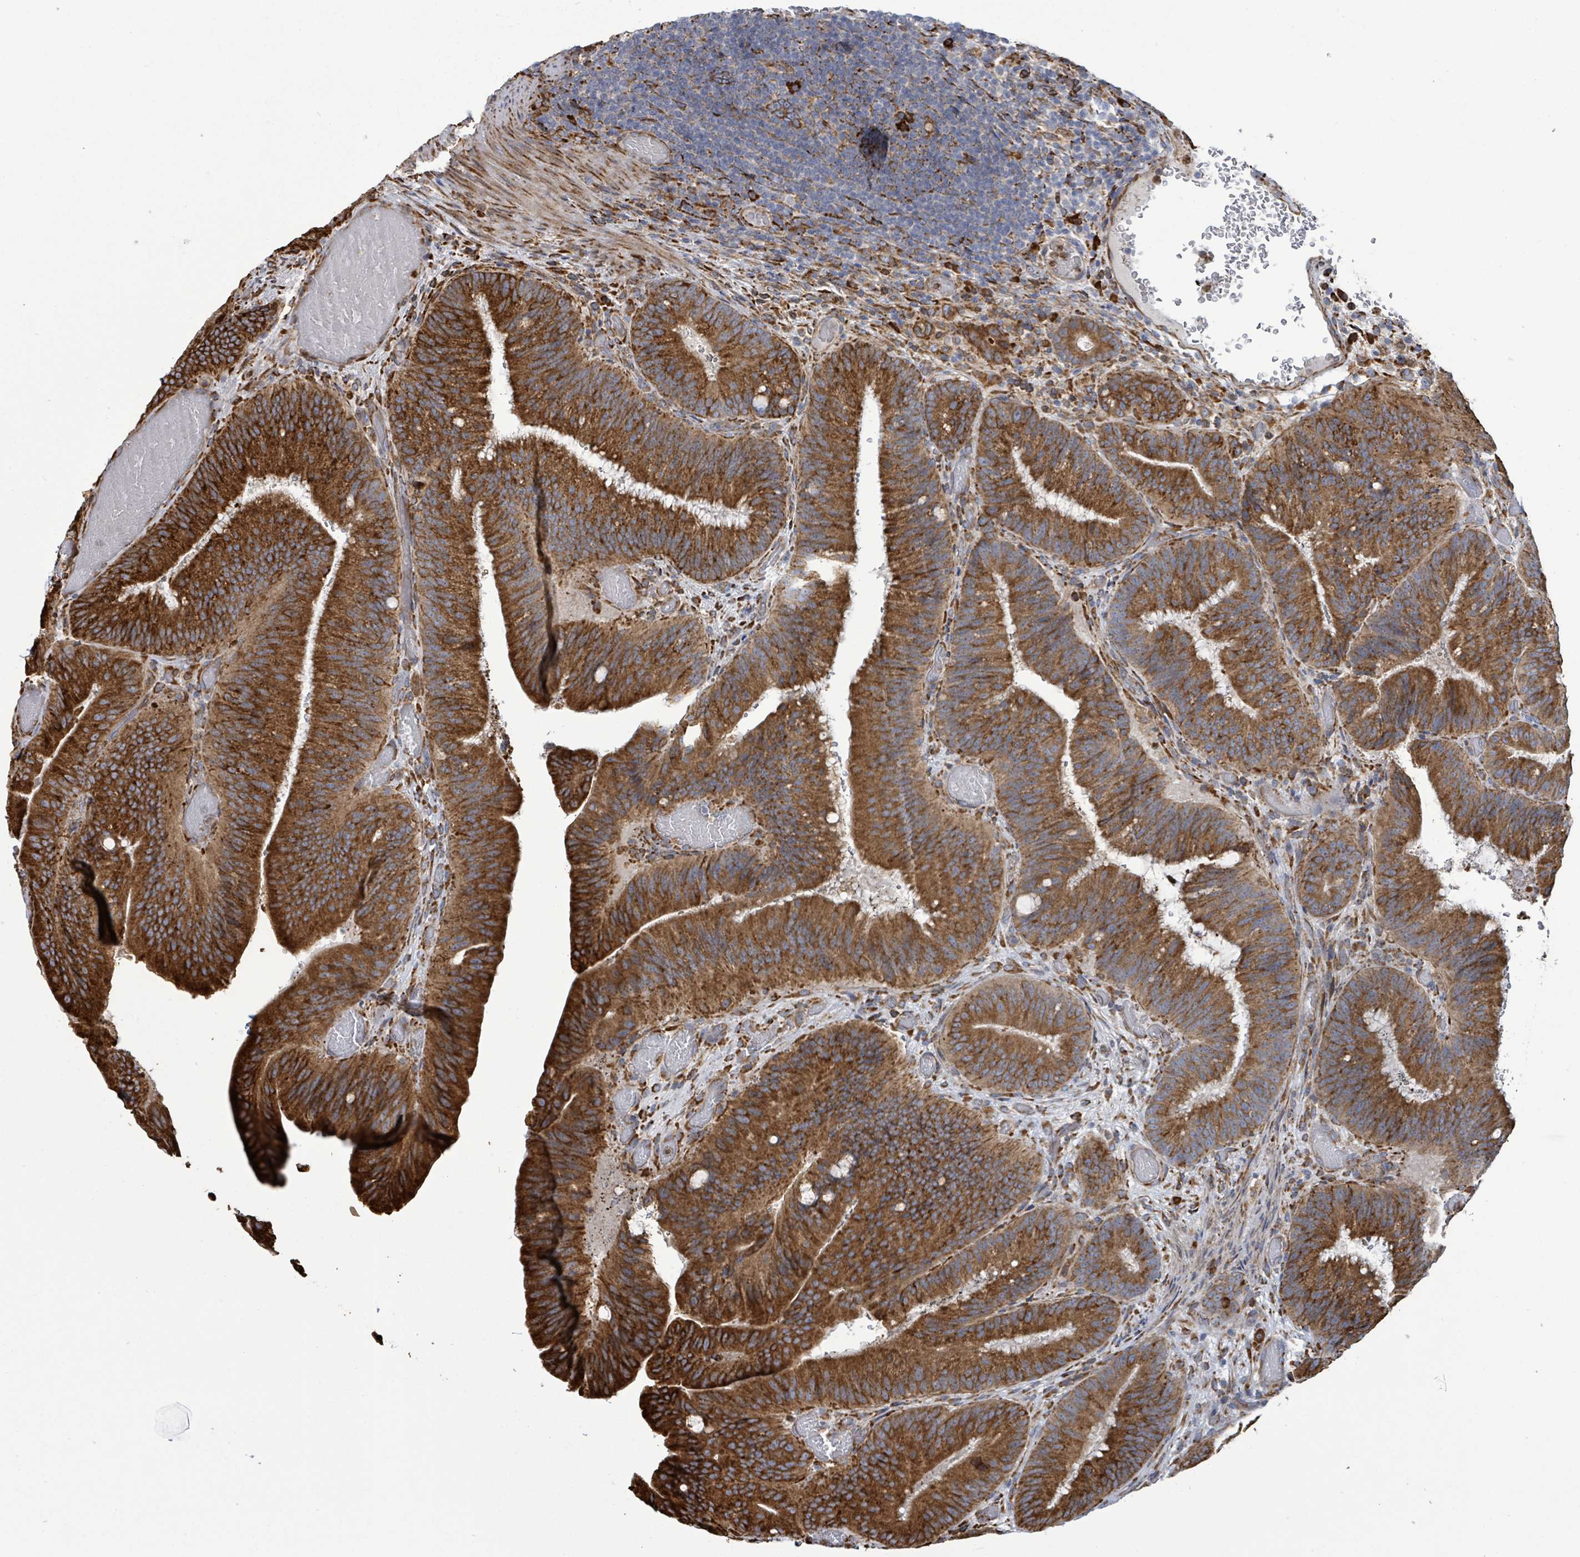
{"staining": {"intensity": "strong", "quantity": ">75%", "location": "cytoplasmic/membranous"}, "tissue": "colorectal cancer", "cell_type": "Tumor cells", "image_type": "cancer", "snomed": [{"axis": "morphology", "description": "Adenocarcinoma, NOS"}, {"axis": "topography", "description": "Colon"}], "caption": "IHC image of human adenocarcinoma (colorectal) stained for a protein (brown), which exhibits high levels of strong cytoplasmic/membranous expression in approximately >75% of tumor cells.", "gene": "RFPL4A", "patient": {"sex": "female", "age": 43}}